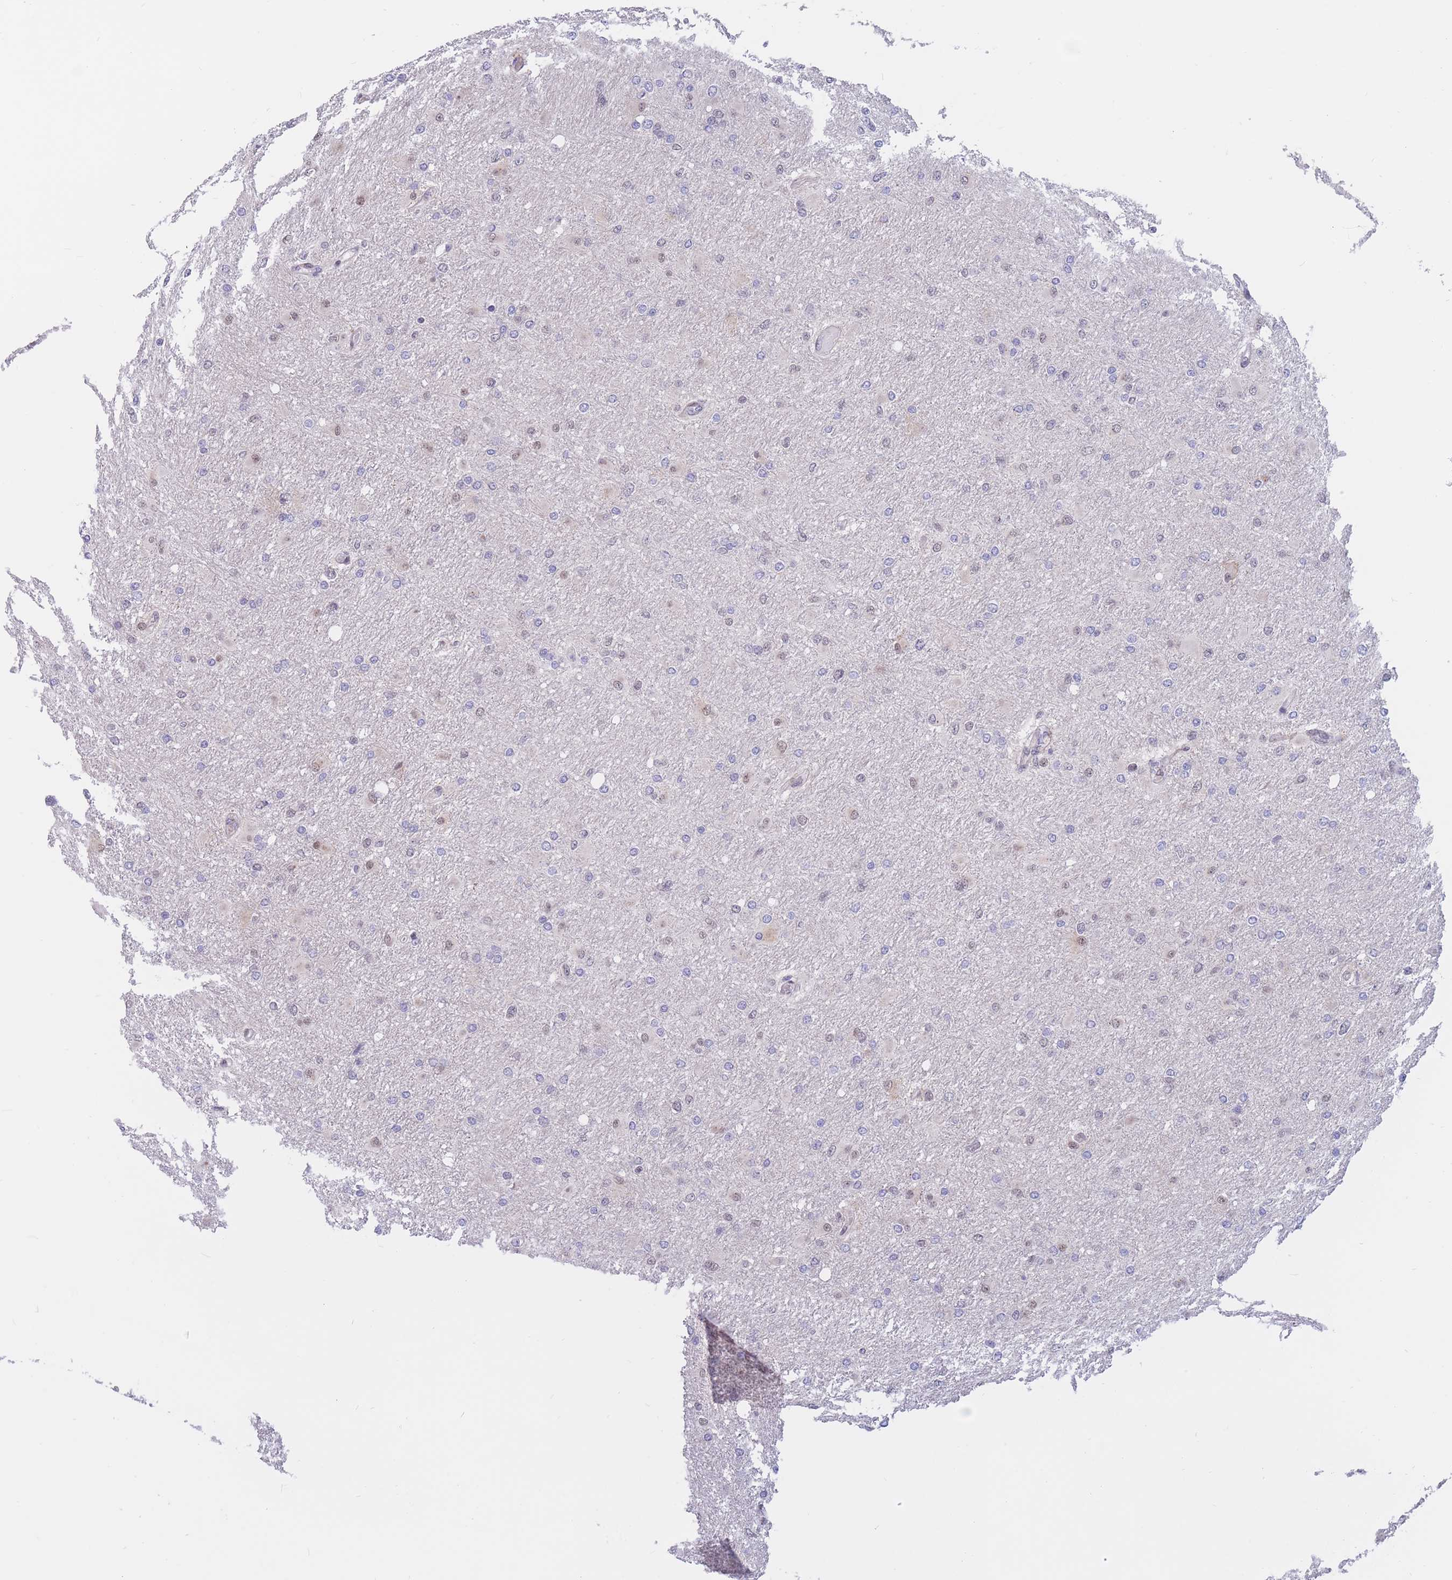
{"staining": {"intensity": "negative", "quantity": "none", "location": "none"}, "tissue": "glioma", "cell_type": "Tumor cells", "image_type": "cancer", "snomed": [{"axis": "morphology", "description": "Glioma, malignant, High grade"}, {"axis": "topography", "description": "Cerebral cortex"}], "caption": "An IHC micrograph of glioma is shown. There is no staining in tumor cells of glioma.", "gene": "BCL9L", "patient": {"sex": "female", "age": 36}}